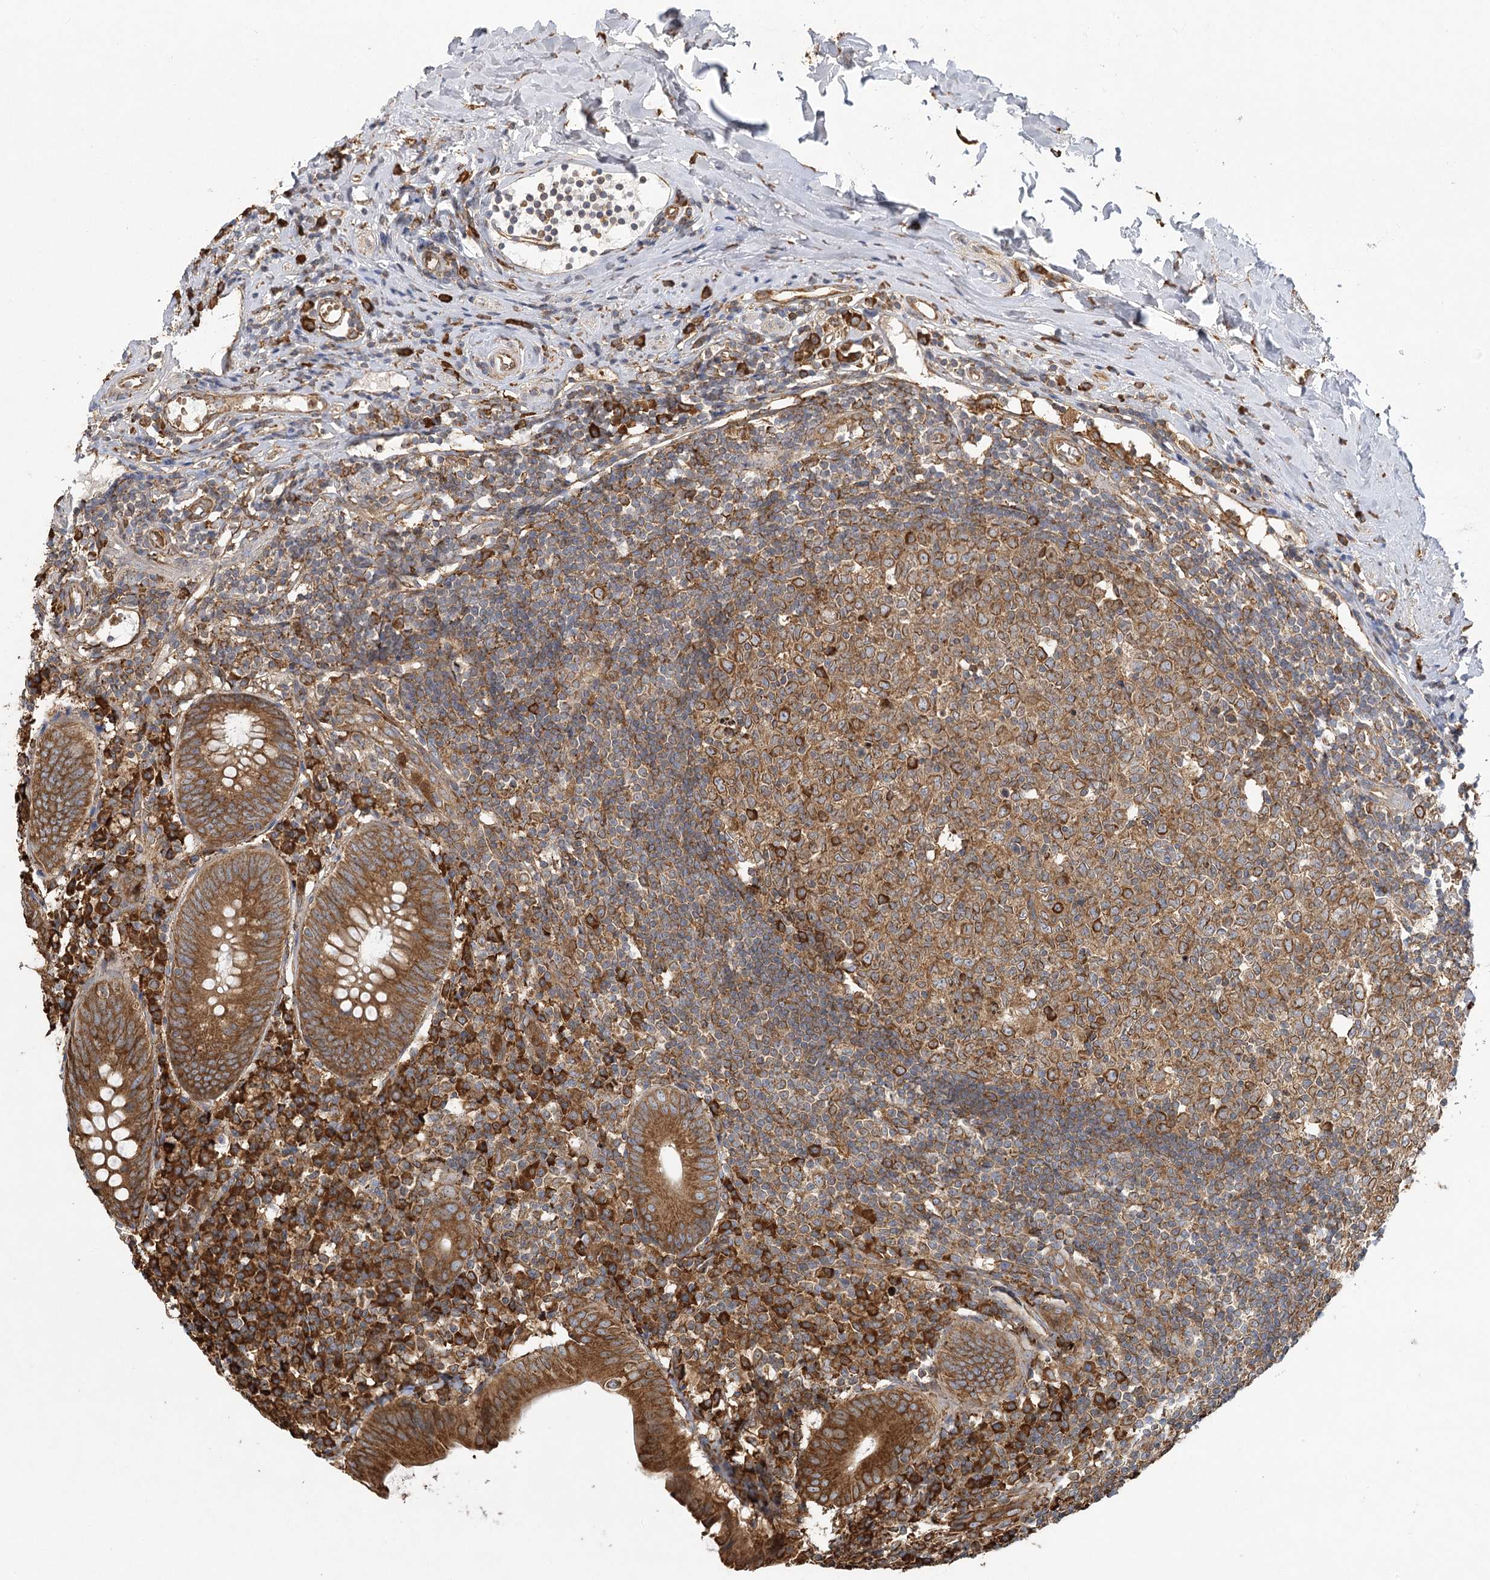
{"staining": {"intensity": "strong", "quantity": ">75%", "location": "cytoplasmic/membranous"}, "tissue": "appendix", "cell_type": "Glandular cells", "image_type": "normal", "snomed": [{"axis": "morphology", "description": "Normal tissue, NOS"}, {"axis": "topography", "description": "Appendix"}], "caption": "Immunohistochemistry photomicrograph of benign appendix: appendix stained using immunohistochemistry shows high levels of strong protein expression localized specifically in the cytoplasmic/membranous of glandular cells, appearing as a cytoplasmic/membranous brown color.", "gene": "ACAP2", "patient": {"sex": "female", "age": 54}}